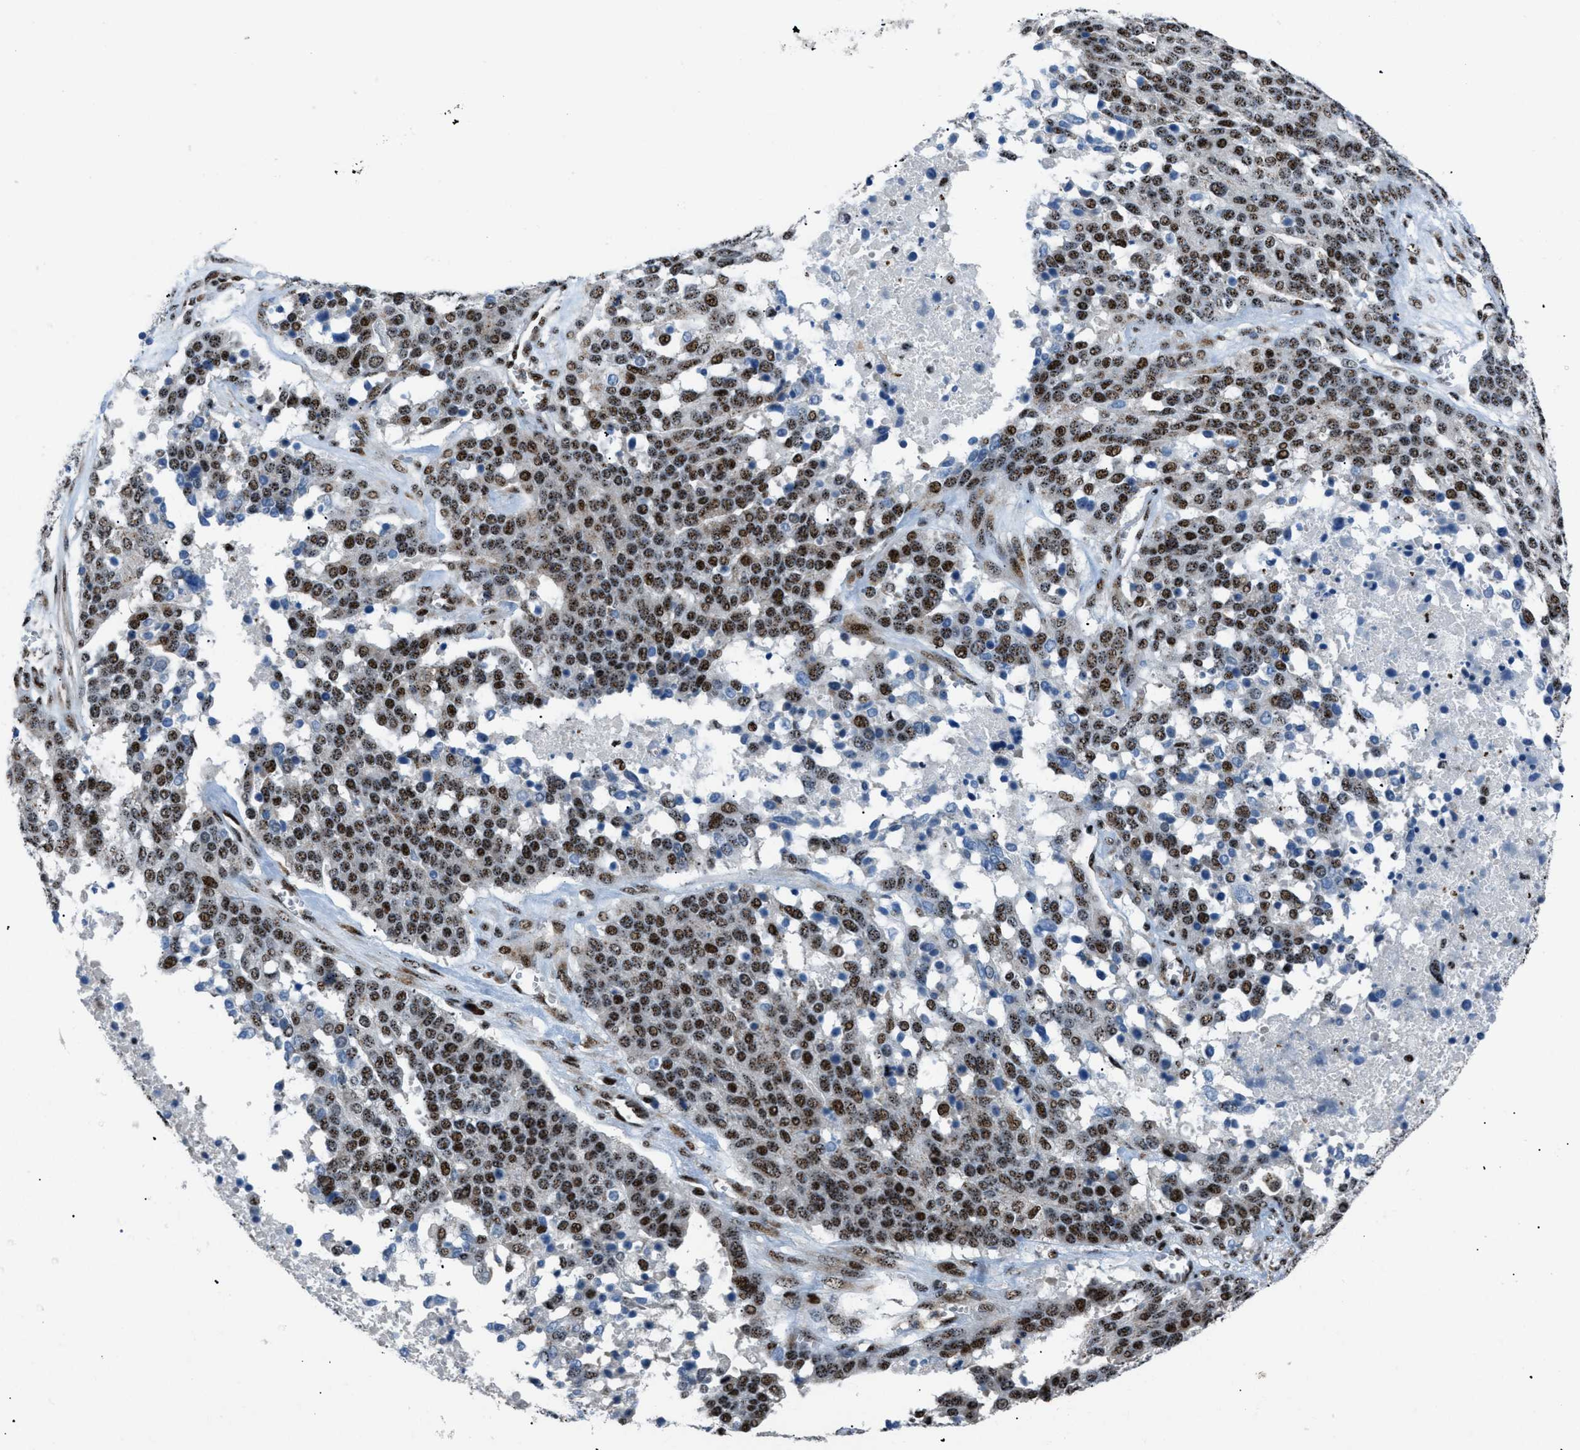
{"staining": {"intensity": "strong", "quantity": ">75%", "location": "nuclear"}, "tissue": "ovarian cancer", "cell_type": "Tumor cells", "image_type": "cancer", "snomed": [{"axis": "morphology", "description": "Cystadenocarcinoma, serous, NOS"}, {"axis": "topography", "description": "Ovary"}], "caption": "Protein analysis of ovarian cancer (serous cystadenocarcinoma) tissue reveals strong nuclear expression in approximately >75% of tumor cells. Using DAB (brown) and hematoxylin (blue) stains, captured at high magnification using brightfield microscopy.", "gene": "CDR2", "patient": {"sex": "female", "age": 44}}